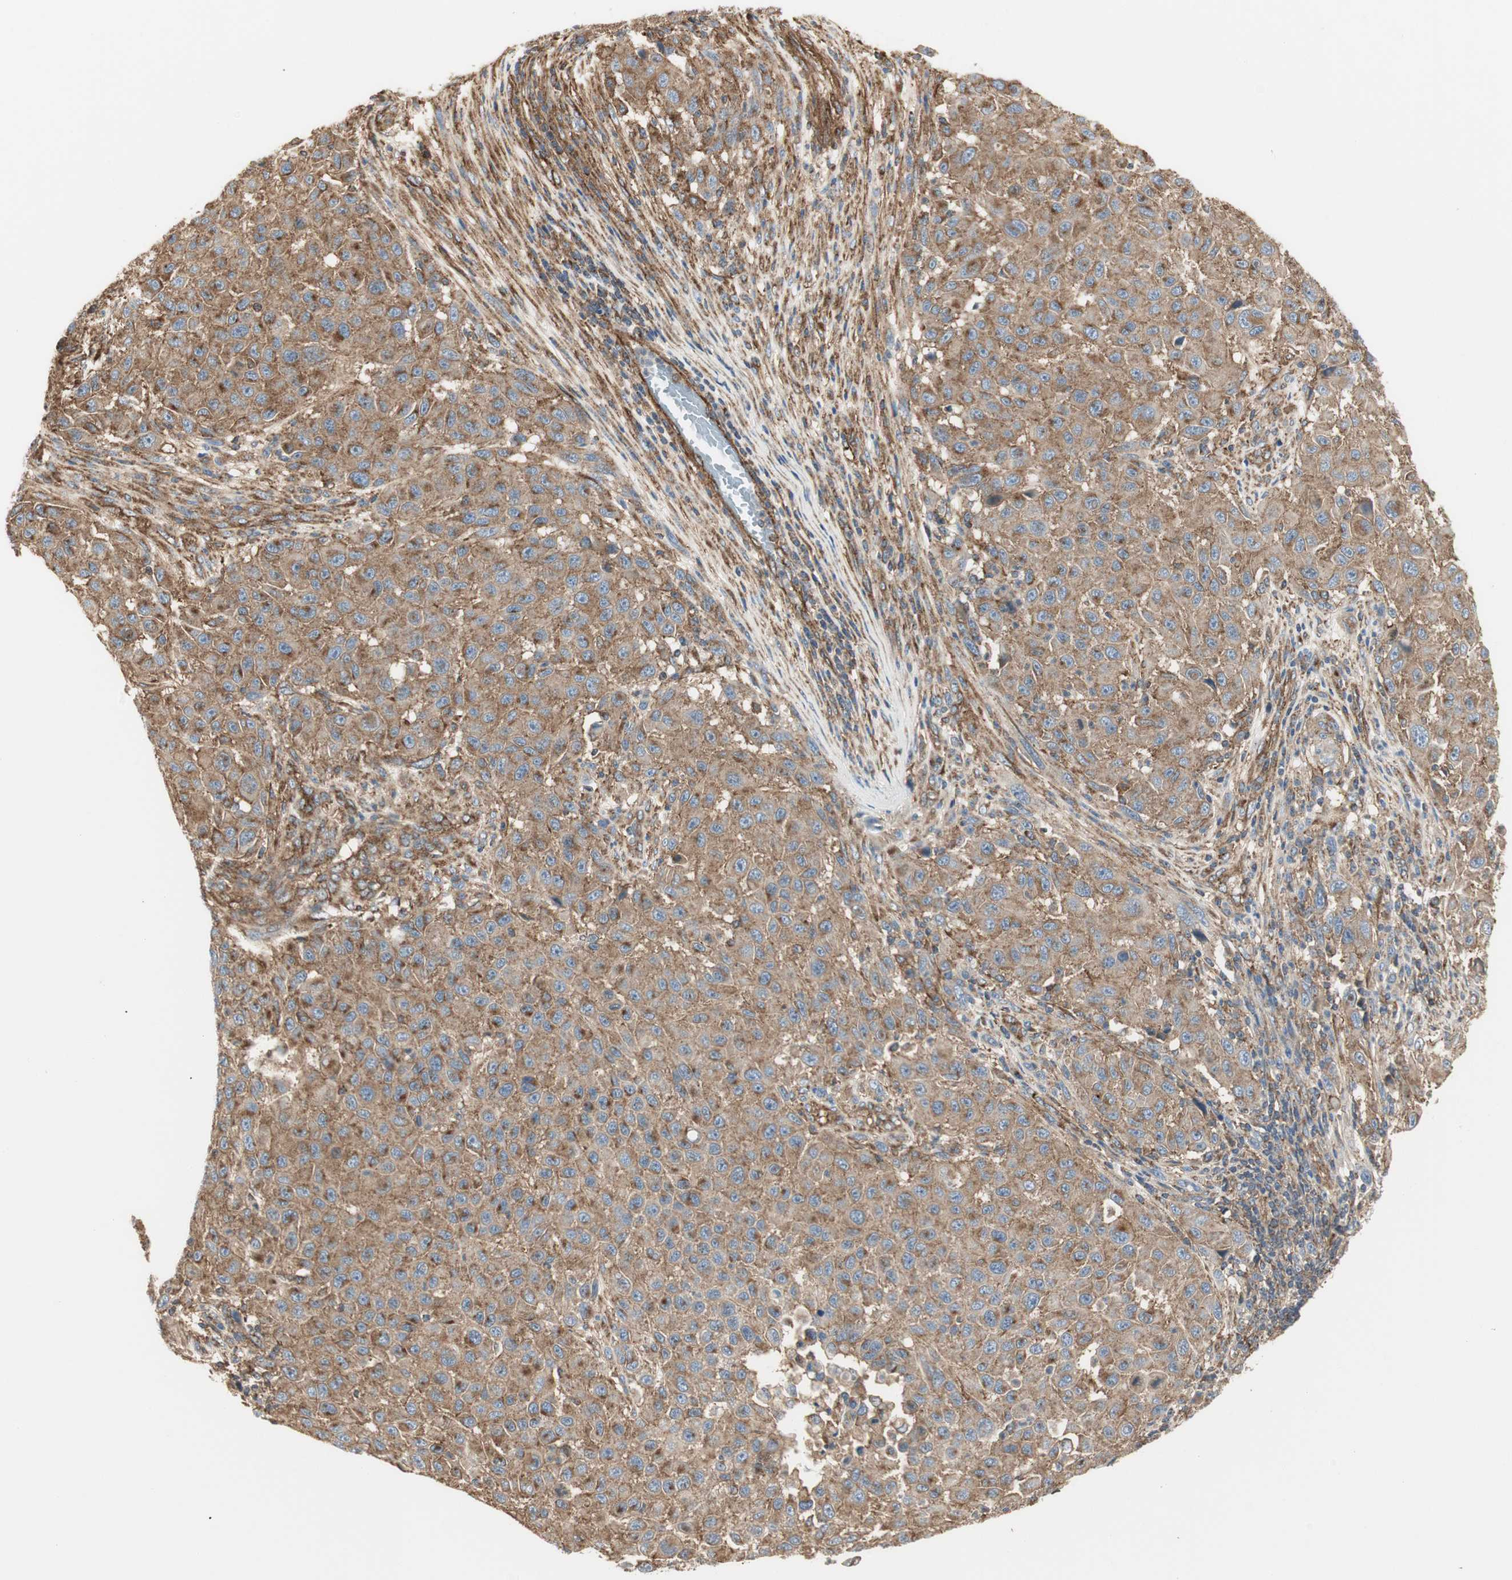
{"staining": {"intensity": "moderate", "quantity": ">75%", "location": "cytoplasmic/membranous"}, "tissue": "melanoma", "cell_type": "Tumor cells", "image_type": "cancer", "snomed": [{"axis": "morphology", "description": "Malignant melanoma, Metastatic site"}, {"axis": "topography", "description": "Lymph node"}], "caption": "A photomicrograph of malignant melanoma (metastatic site) stained for a protein exhibits moderate cytoplasmic/membranous brown staining in tumor cells. (DAB (3,3'-diaminobenzidine) IHC, brown staining for protein, blue staining for nuclei).", "gene": "H6PD", "patient": {"sex": "male", "age": 61}}